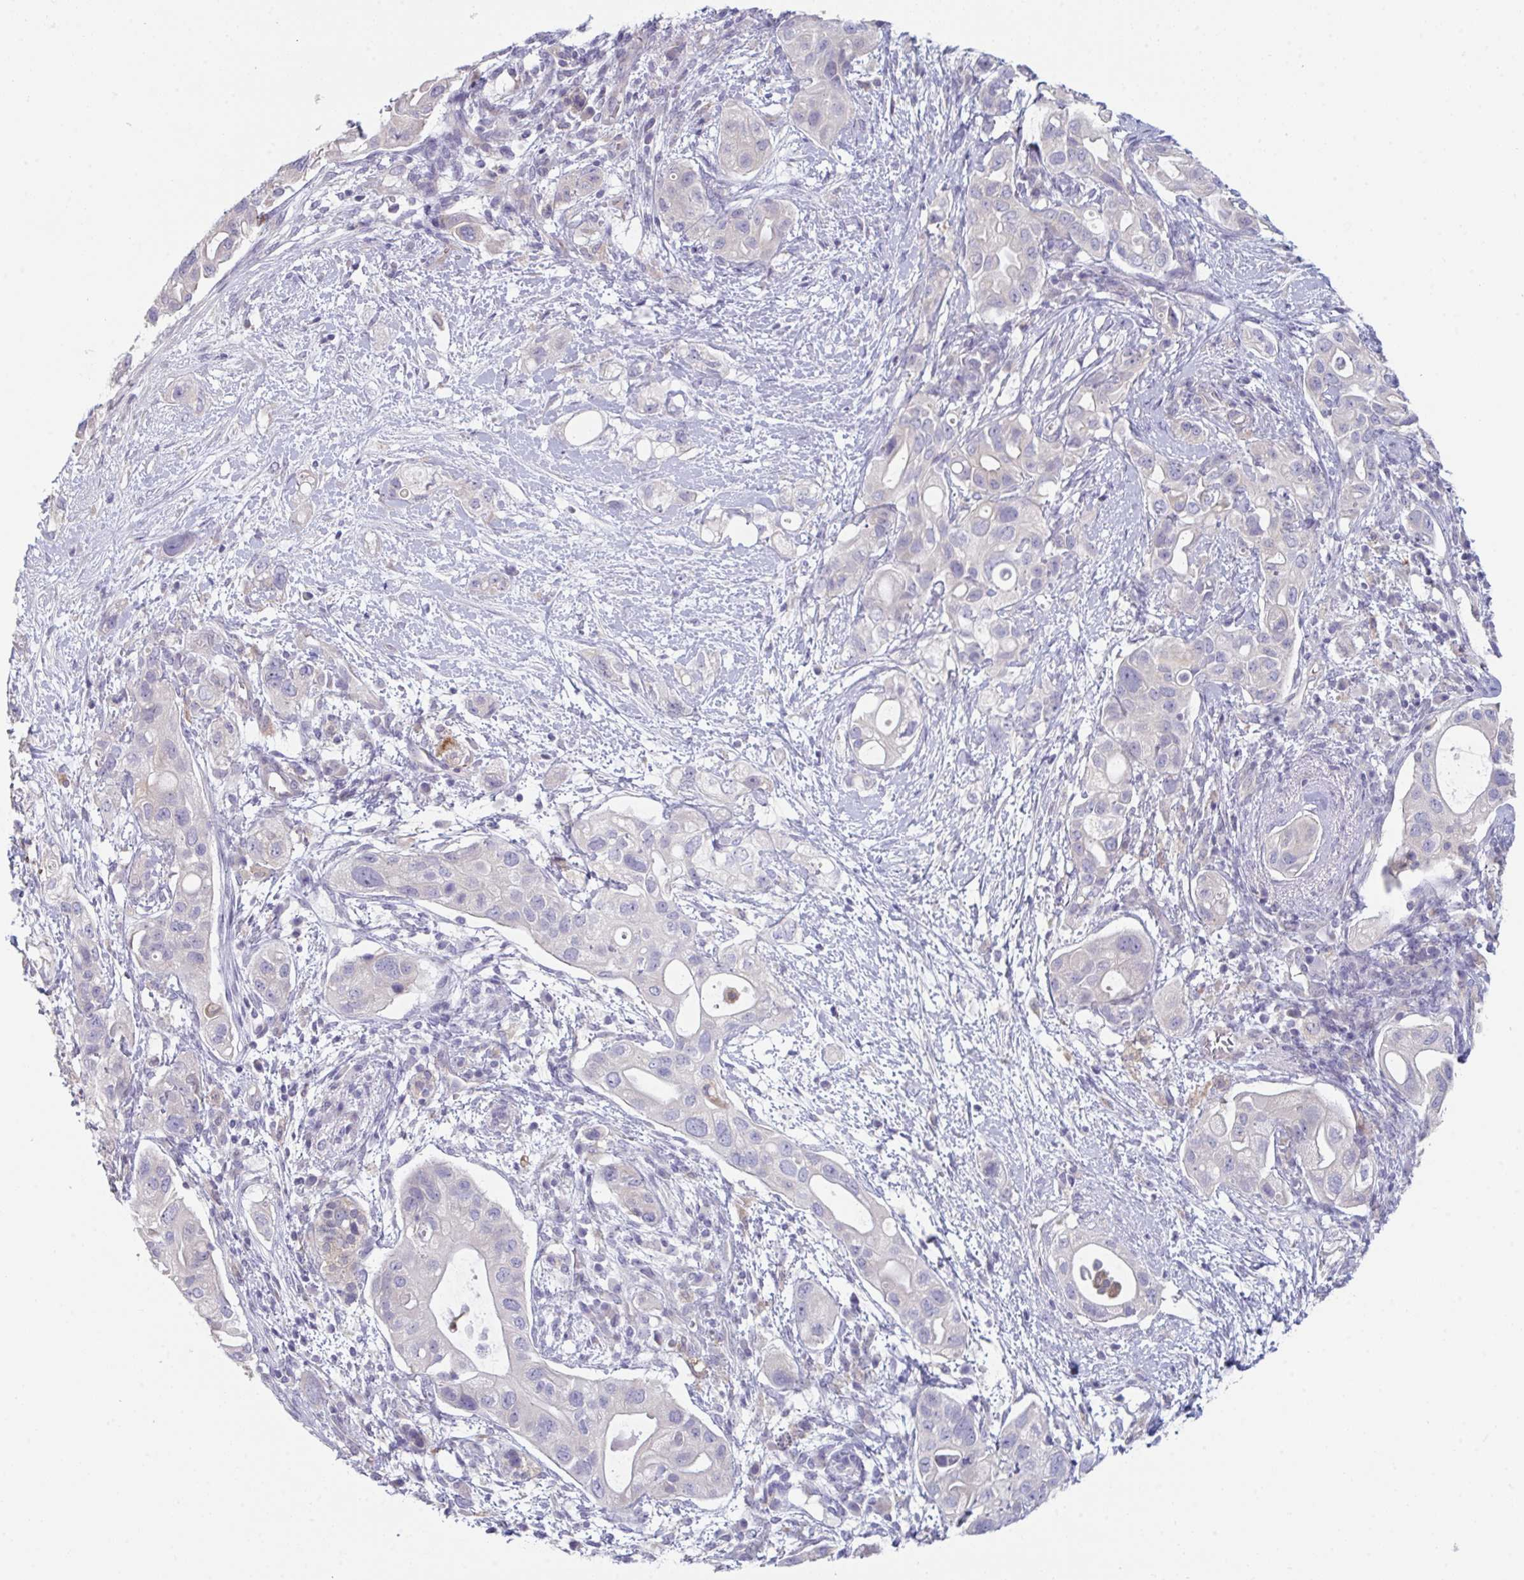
{"staining": {"intensity": "negative", "quantity": "none", "location": "none"}, "tissue": "pancreatic cancer", "cell_type": "Tumor cells", "image_type": "cancer", "snomed": [{"axis": "morphology", "description": "Adenocarcinoma, NOS"}, {"axis": "topography", "description": "Pancreas"}], "caption": "Immunohistochemistry of adenocarcinoma (pancreatic) demonstrates no positivity in tumor cells.", "gene": "PTPRD", "patient": {"sex": "female", "age": 72}}